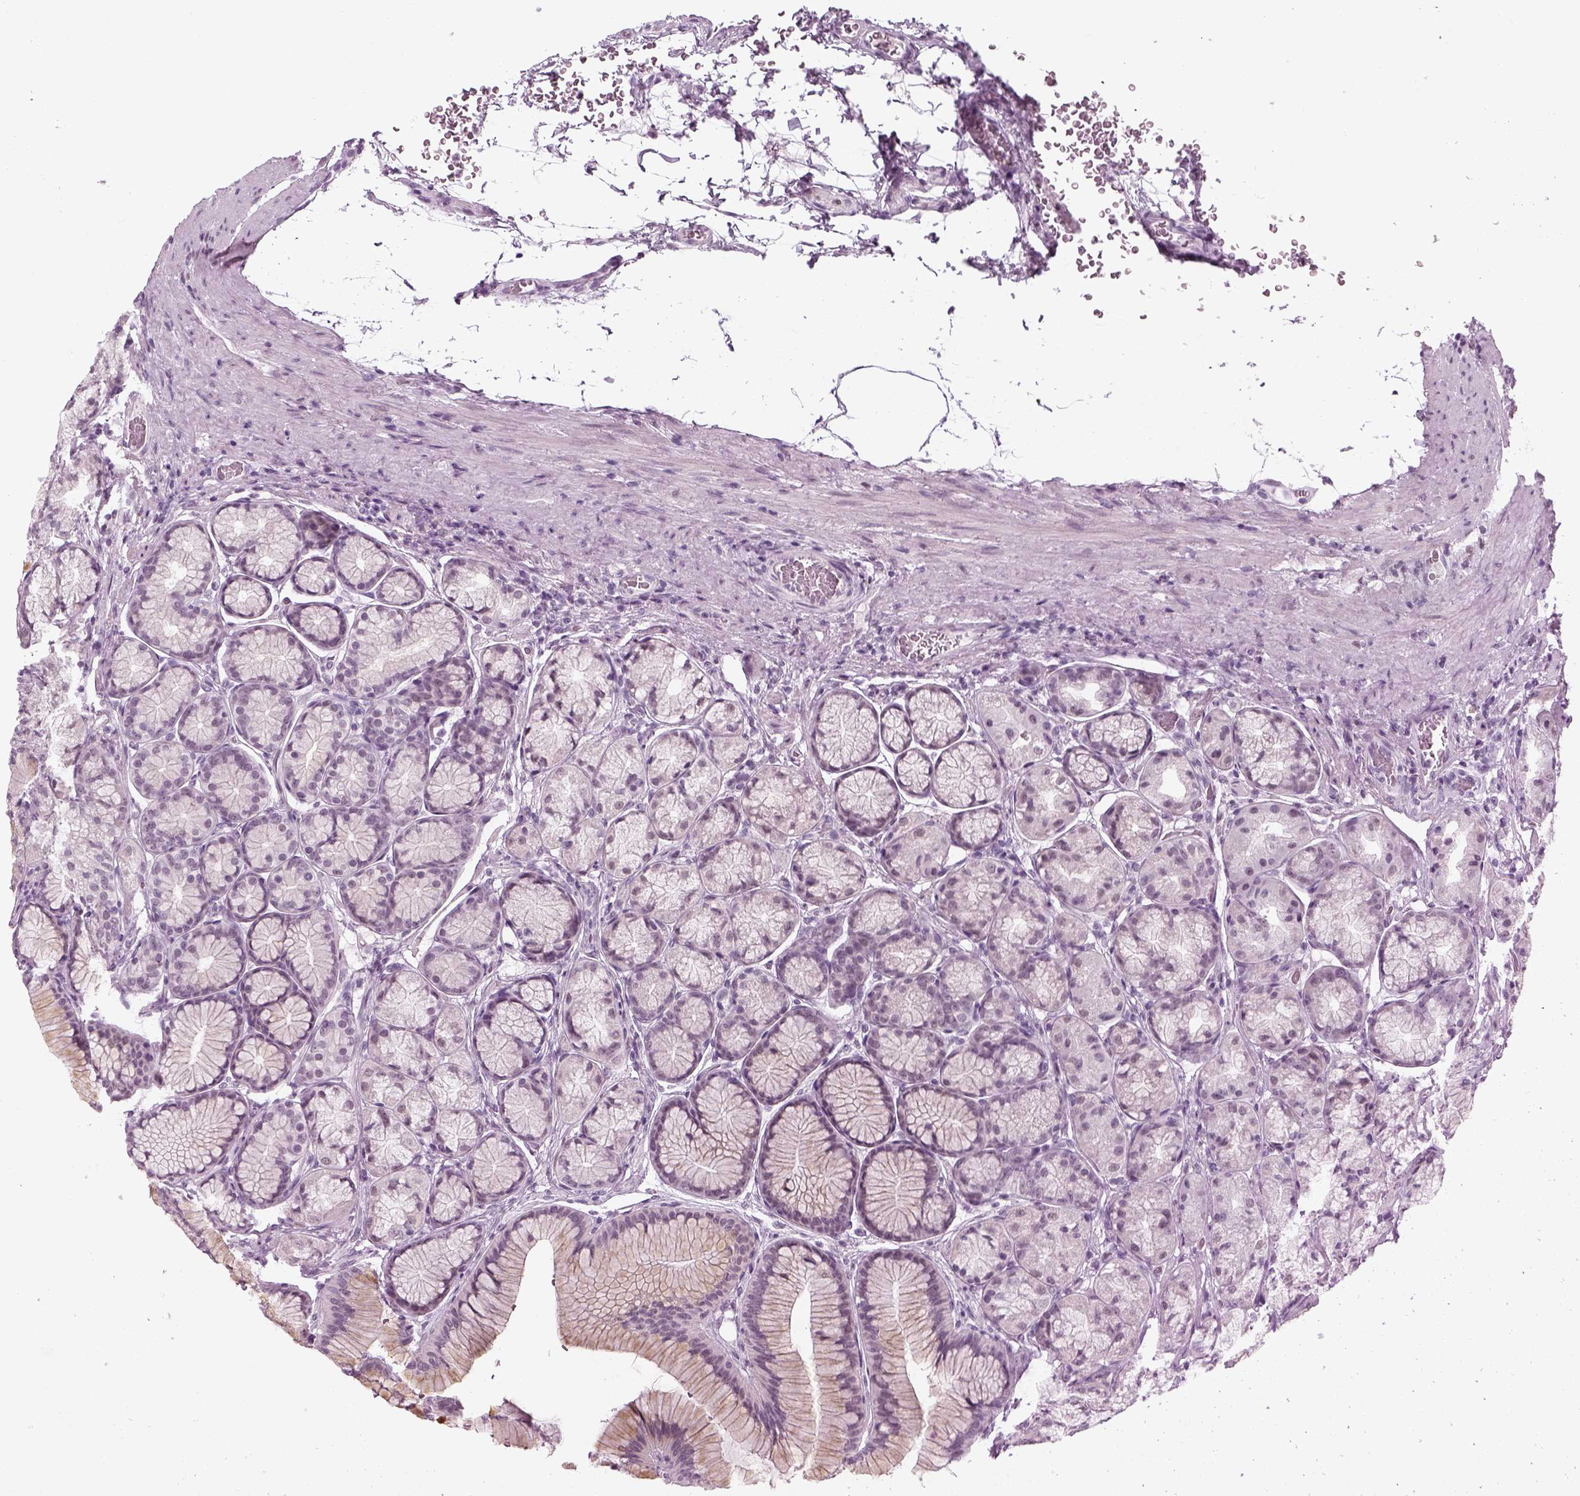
{"staining": {"intensity": "negative", "quantity": "none", "location": "none"}, "tissue": "stomach", "cell_type": "Glandular cells", "image_type": "normal", "snomed": [{"axis": "morphology", "description": "Normal tissue, NOS"}, {"axis": "morphology", "description": "Adenocarcinoma, NOS"}, {"axis": "morphology", "description": "Adenocarcinoma, High grade"}, {"axis": "topography", "description": "Stomach, upper"}, {"axis": "topography", "description": "Stomach"}], "caption": "A high-resolution image shows IHC staining of unremarkable stomach, which shows no significant expression in glandular cells.", "gene": "KRT75", "patient": {"sex": "female", "age": 65}}